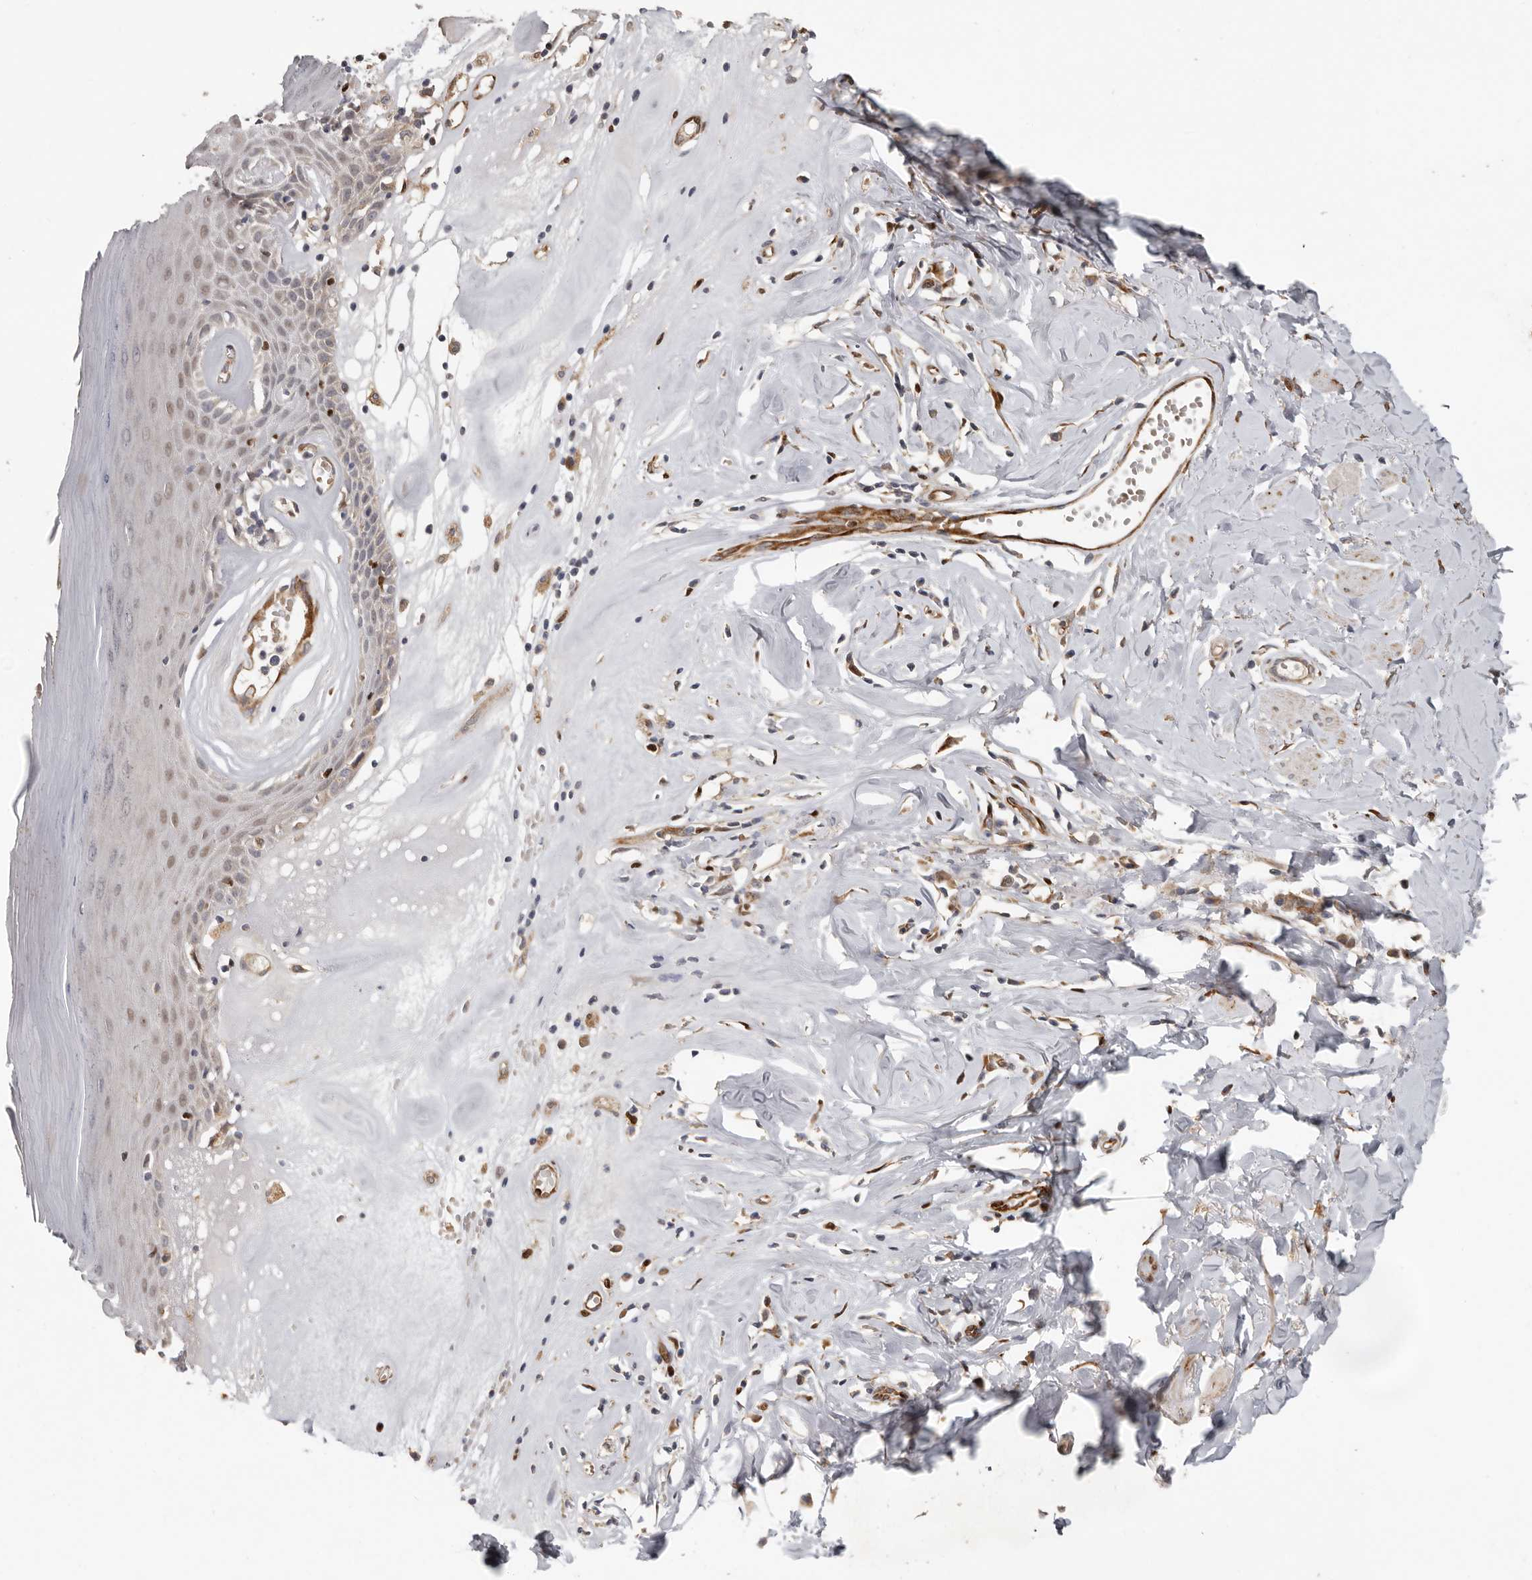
{"staining": {"intensity": "weak", "quantity": ">75%", "location": "cytoplasmic/membranous,nuclear"}, "tissue": "skin", "cell_type": "Epidermal cells", "image_type": "normal", "snomed": [{"axis": "morphology", "description": "Normal tissue, NOS"}, {"axis": "morphology", "description": "Inflammation, NOS"}, {"axis": "topography", "description": "Vulva"}], "caption": "An immunohistochemistry (IHC) histopathology image of normal tissue is shown. Protein staining in brown labels weak cytoplasmic/membranous,nuclear positivity in skin within epidermal cells.", "gene": "MTF1", "patient": {"sex": "female", "age": 84}}